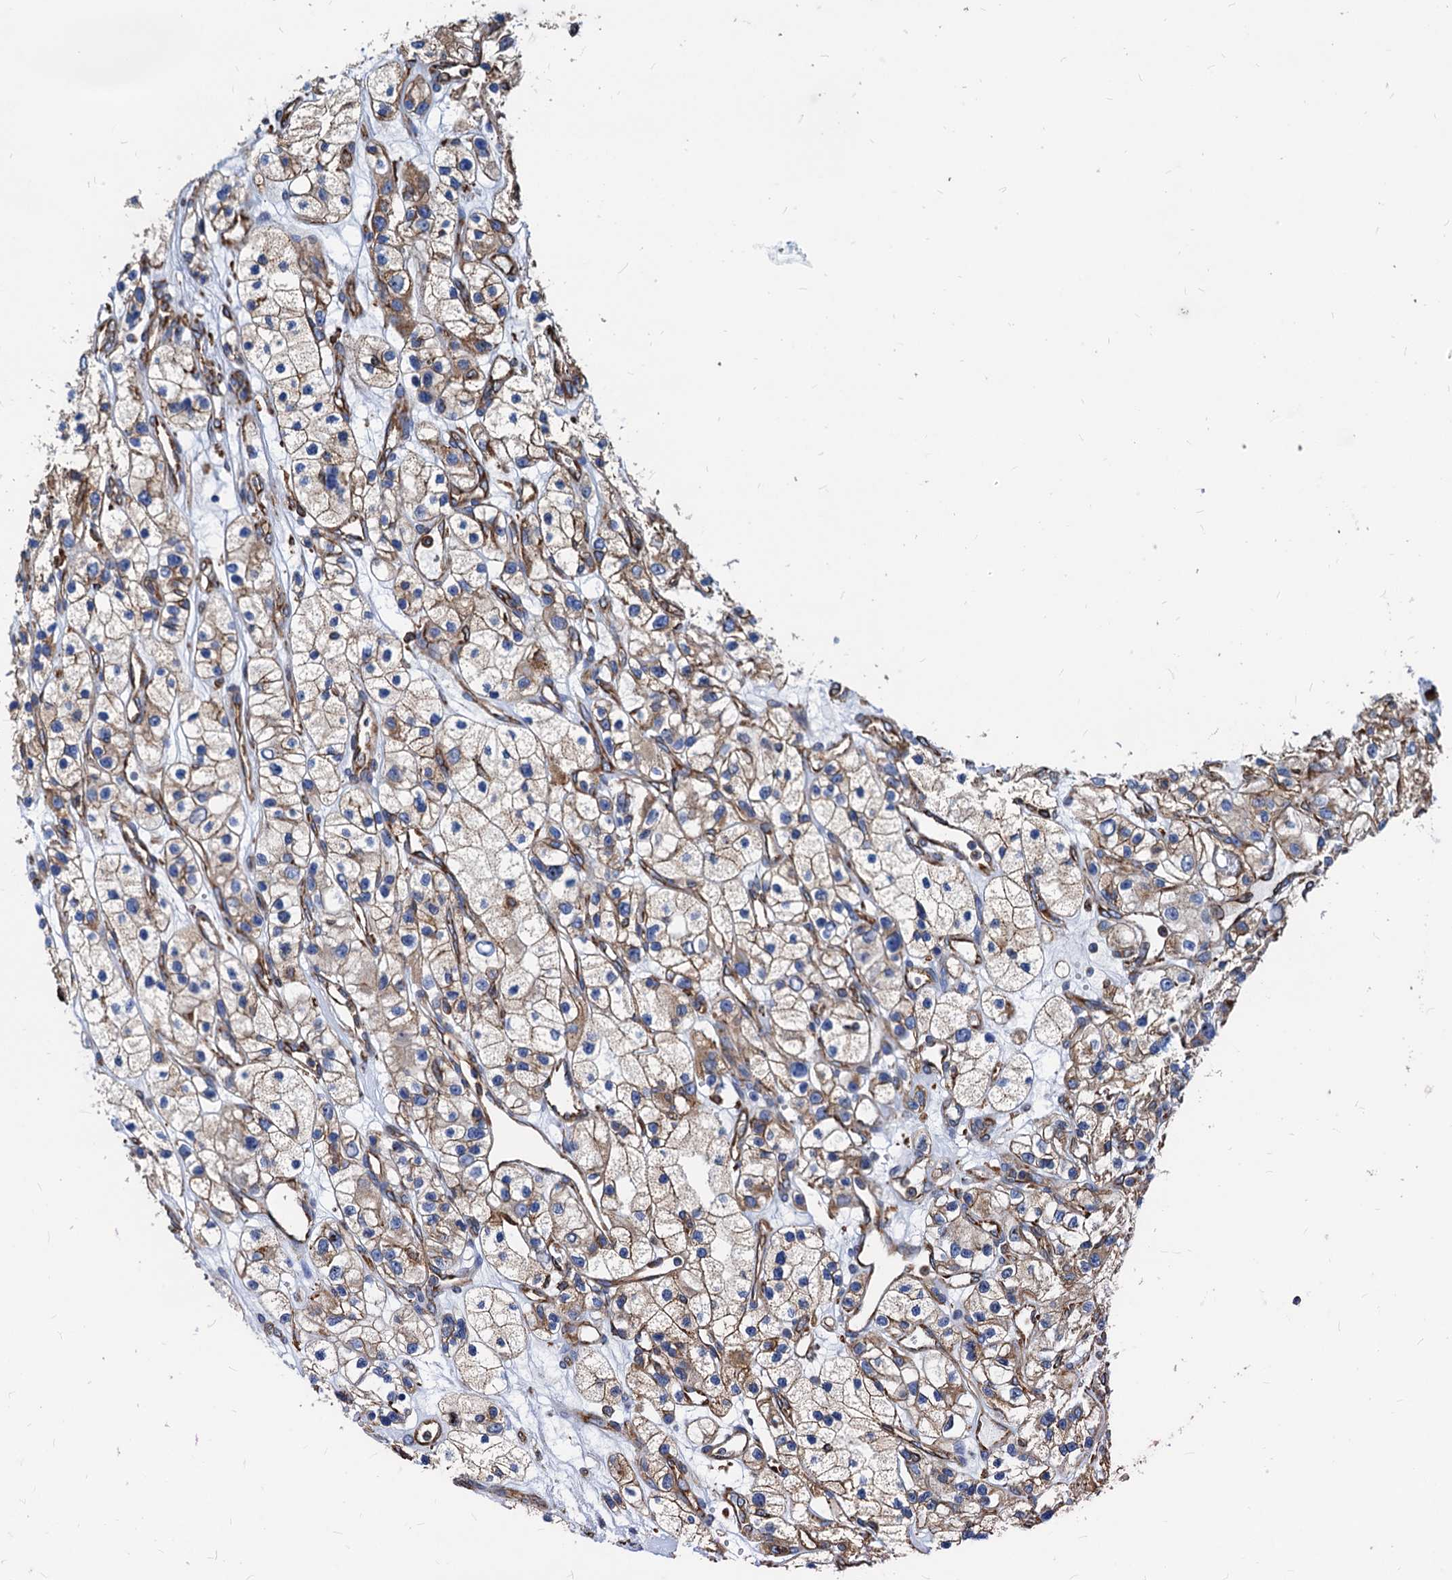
{"staining": {"intensity": "weak", "quantity": "25%-75%", "location": "cytoplasmic/membranous"}, "tissue": "renal cancer", "cell_type": "Tumor cells", "image_type": "cancer", "snomed": [{"axis": "morphology", "description": "Adenocarcinoma, NOS"}, {"axis": "topography", "description": "Kidney"}], "caption": "A photomicrograph of human renal cancer (adenocarcinoma) stained for a protein reveals weak cytoplasmic/membranous brown staining in tumor cells.", "gene": "HSPA5", "patient": {"sex": "female", "age": 57}}